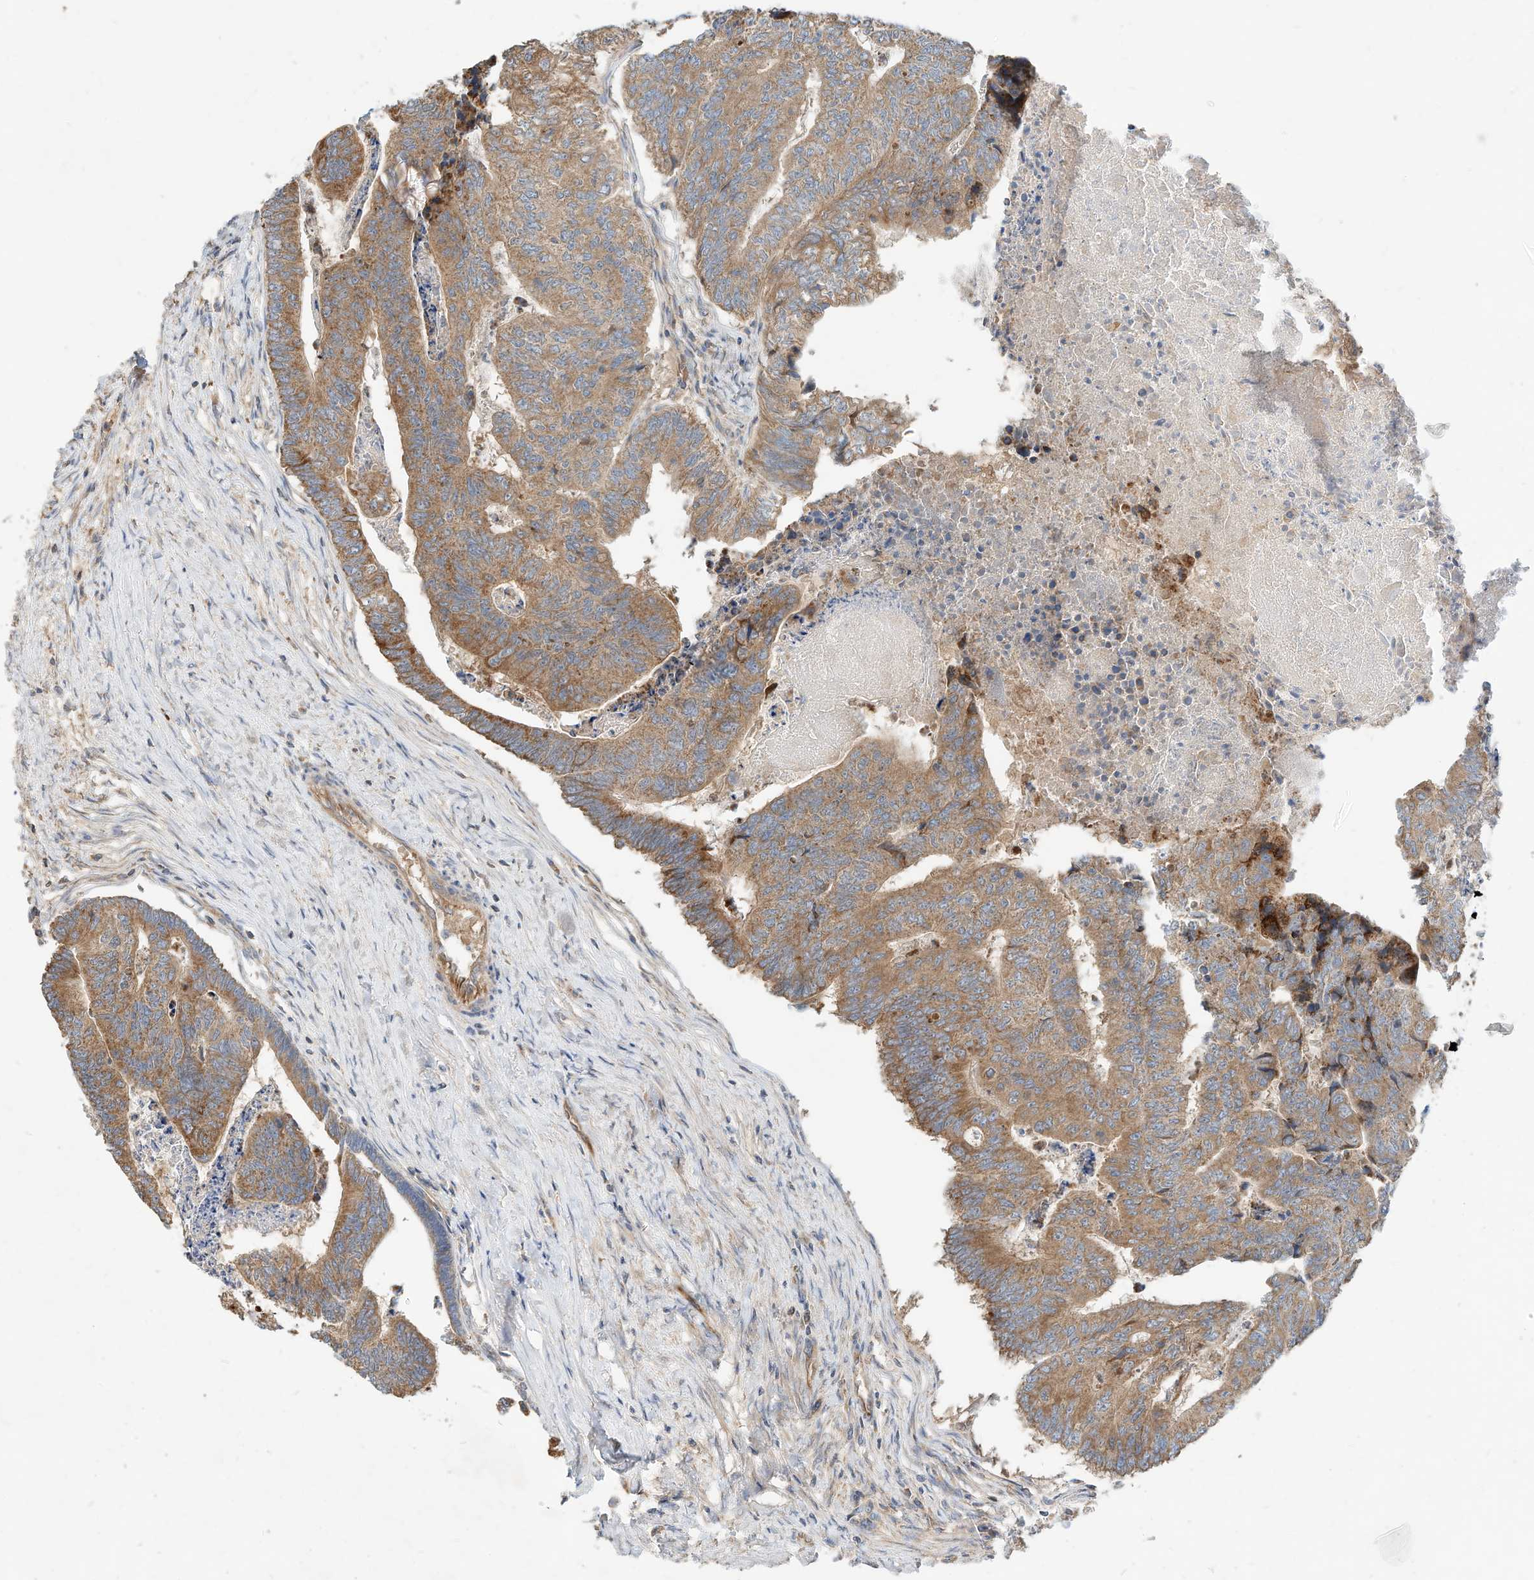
{"staining": {"intensity": "moderate", "quantity": ">75%", "location": "cytoplasmic/membranous"}, "tissue": "colorectal cancer", "cell_type": "Tumor cells", "image_type": "cancer", "snomed": [{"axis": "morphology", "description": "Adenocarcinoma, NOS"}, {"axis": "topography", "description": "Colon"}], "caption": "Human colorectal adenocarcinoma stained with a brown dye demonstrates moderate cytoplasmic/membranous positive staining in about >75% of tumor cells.", "gene": "CPAMD8", "patient": {"sex": "female", "age": 67}}